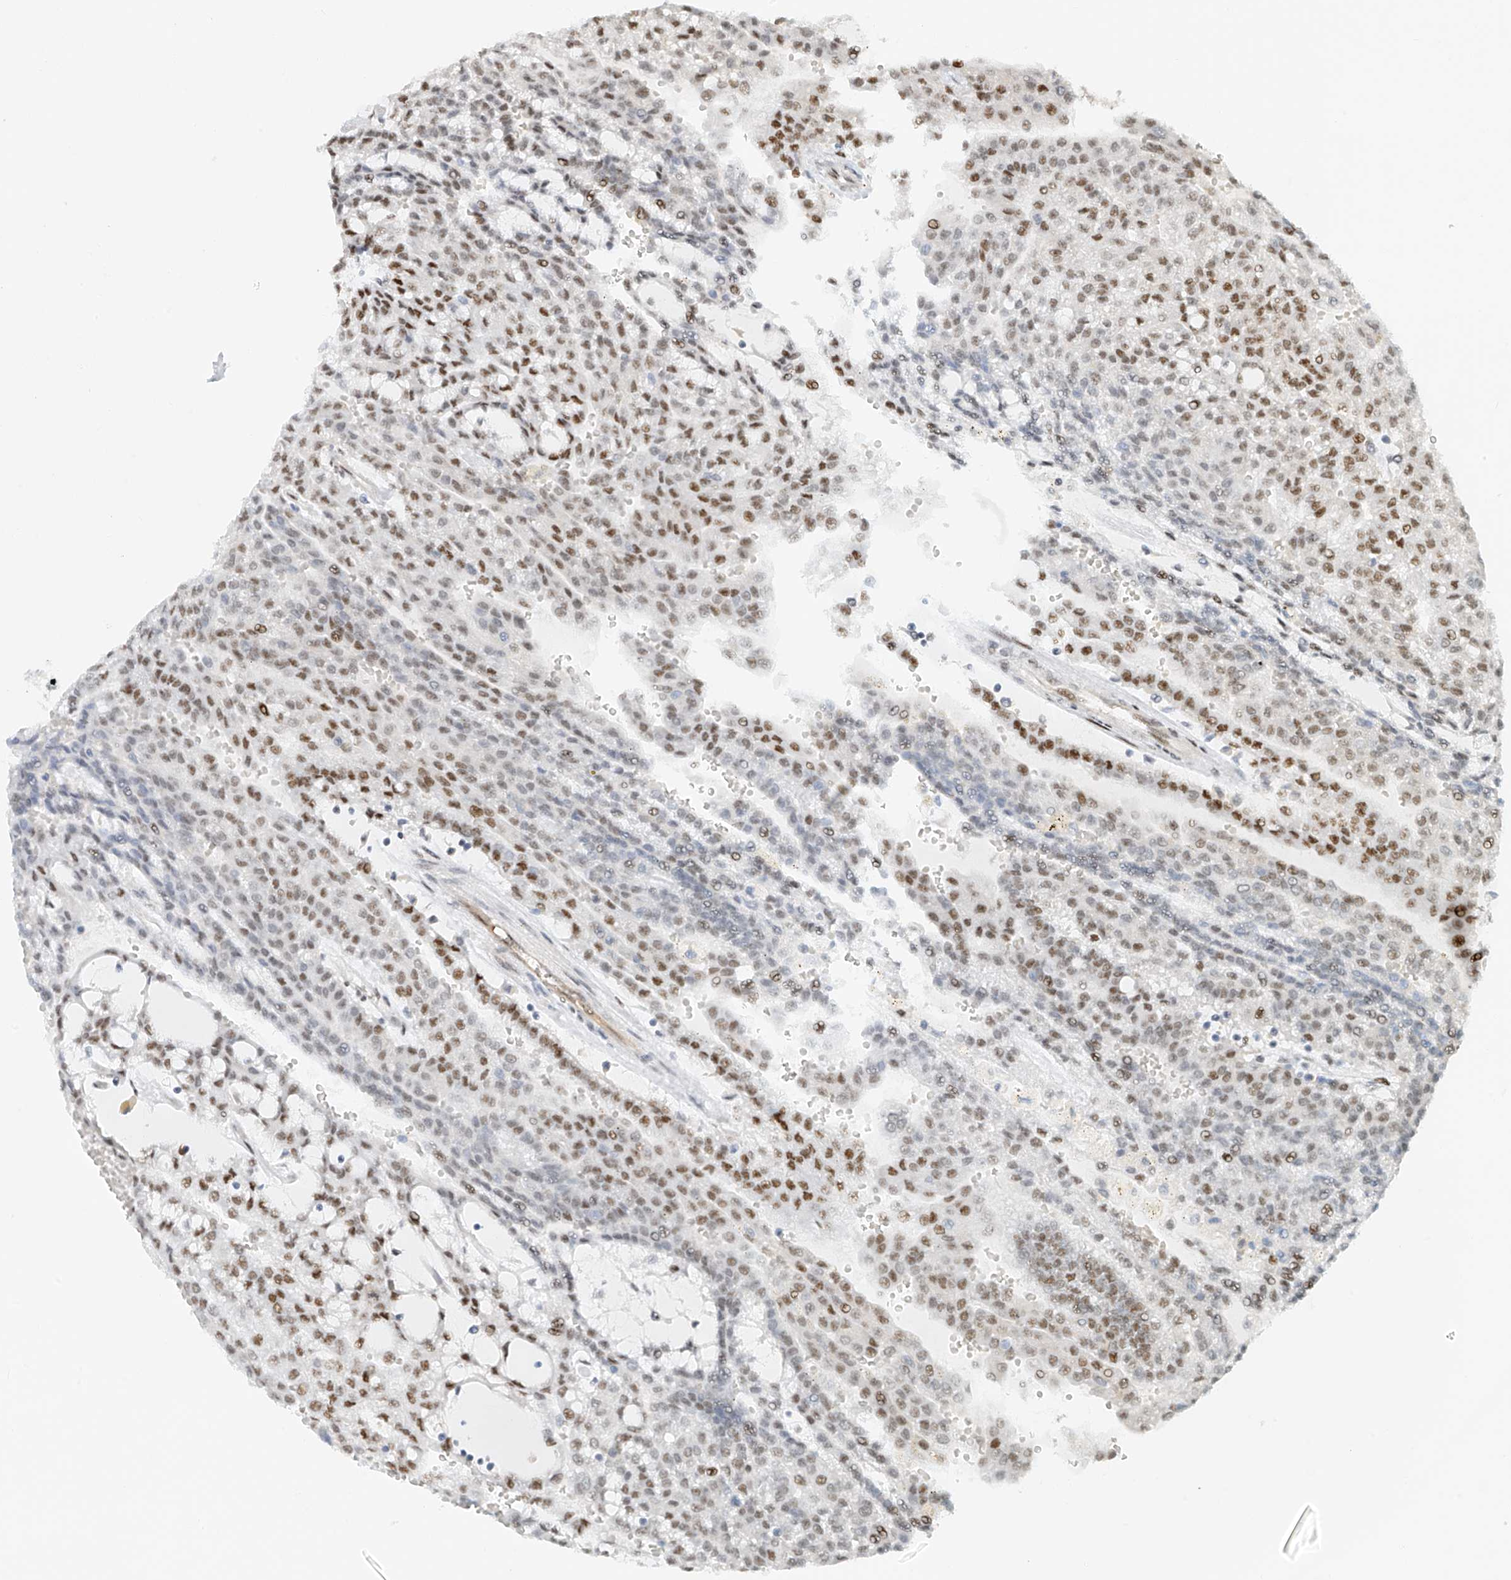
{"staining": {"intensity": "moderate", "quantity": "25%-75%", "location": "nuclear"}, "tissue": "renal cancer", "cell_type": "Tumor cells", "image_type": "cancer", "snomed": [{"axis": "morphology", "description": "Adenocarcinoma, NOS"}, {"axis": "topography", "description": "Kidney"}], "caption": "Renal cancer stained with DAB immunohistochemistry exhibits medium levels of moderate nuclear expression in approximately 25%-75% of tumor cells.", "gene": "ZNF514", "patient": {"sex": "male", "age": 63}}